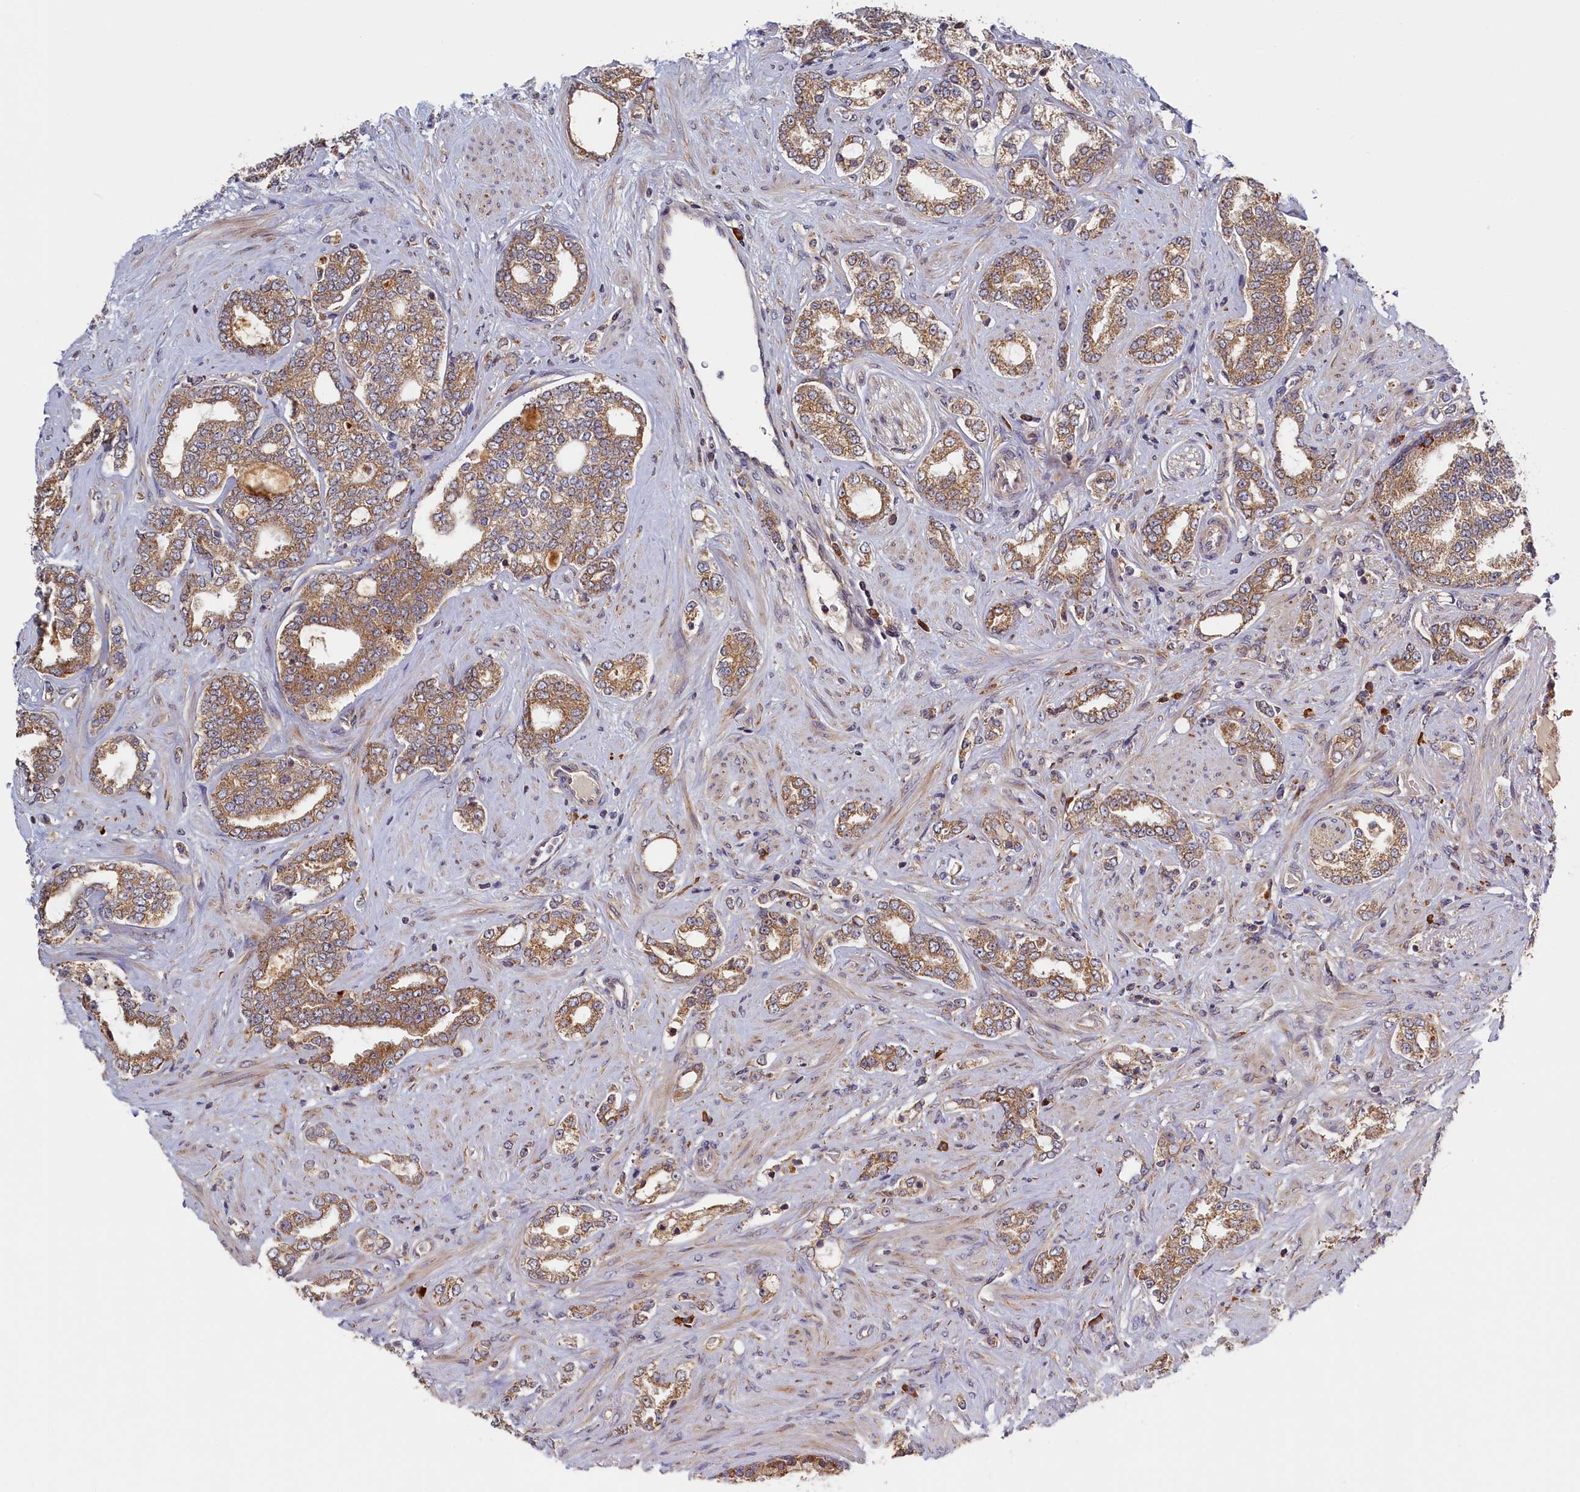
{"staining": {"intensity": "moderate", "quantity": ">75%", "location": "cytoplasmic/membranous"}, "tissue": "prostate cancer", "cell_type": "Tumor cells", "image_type": "cancer", "snomed": [{"axis": "morphology", "description": "Adenocarcinoma, High grade"}, {"axis": "topography", "description": "Prostate"}], "caption": "A high-resolution histopathology image shows immunohistochemistry (IHC) staining of prostate cancer, which shows moderate cytoplasmic/membranous staining in about >75% of tumor cells.", "gene": "CEP44", "patient": {"sex": "male", "age": 64}}